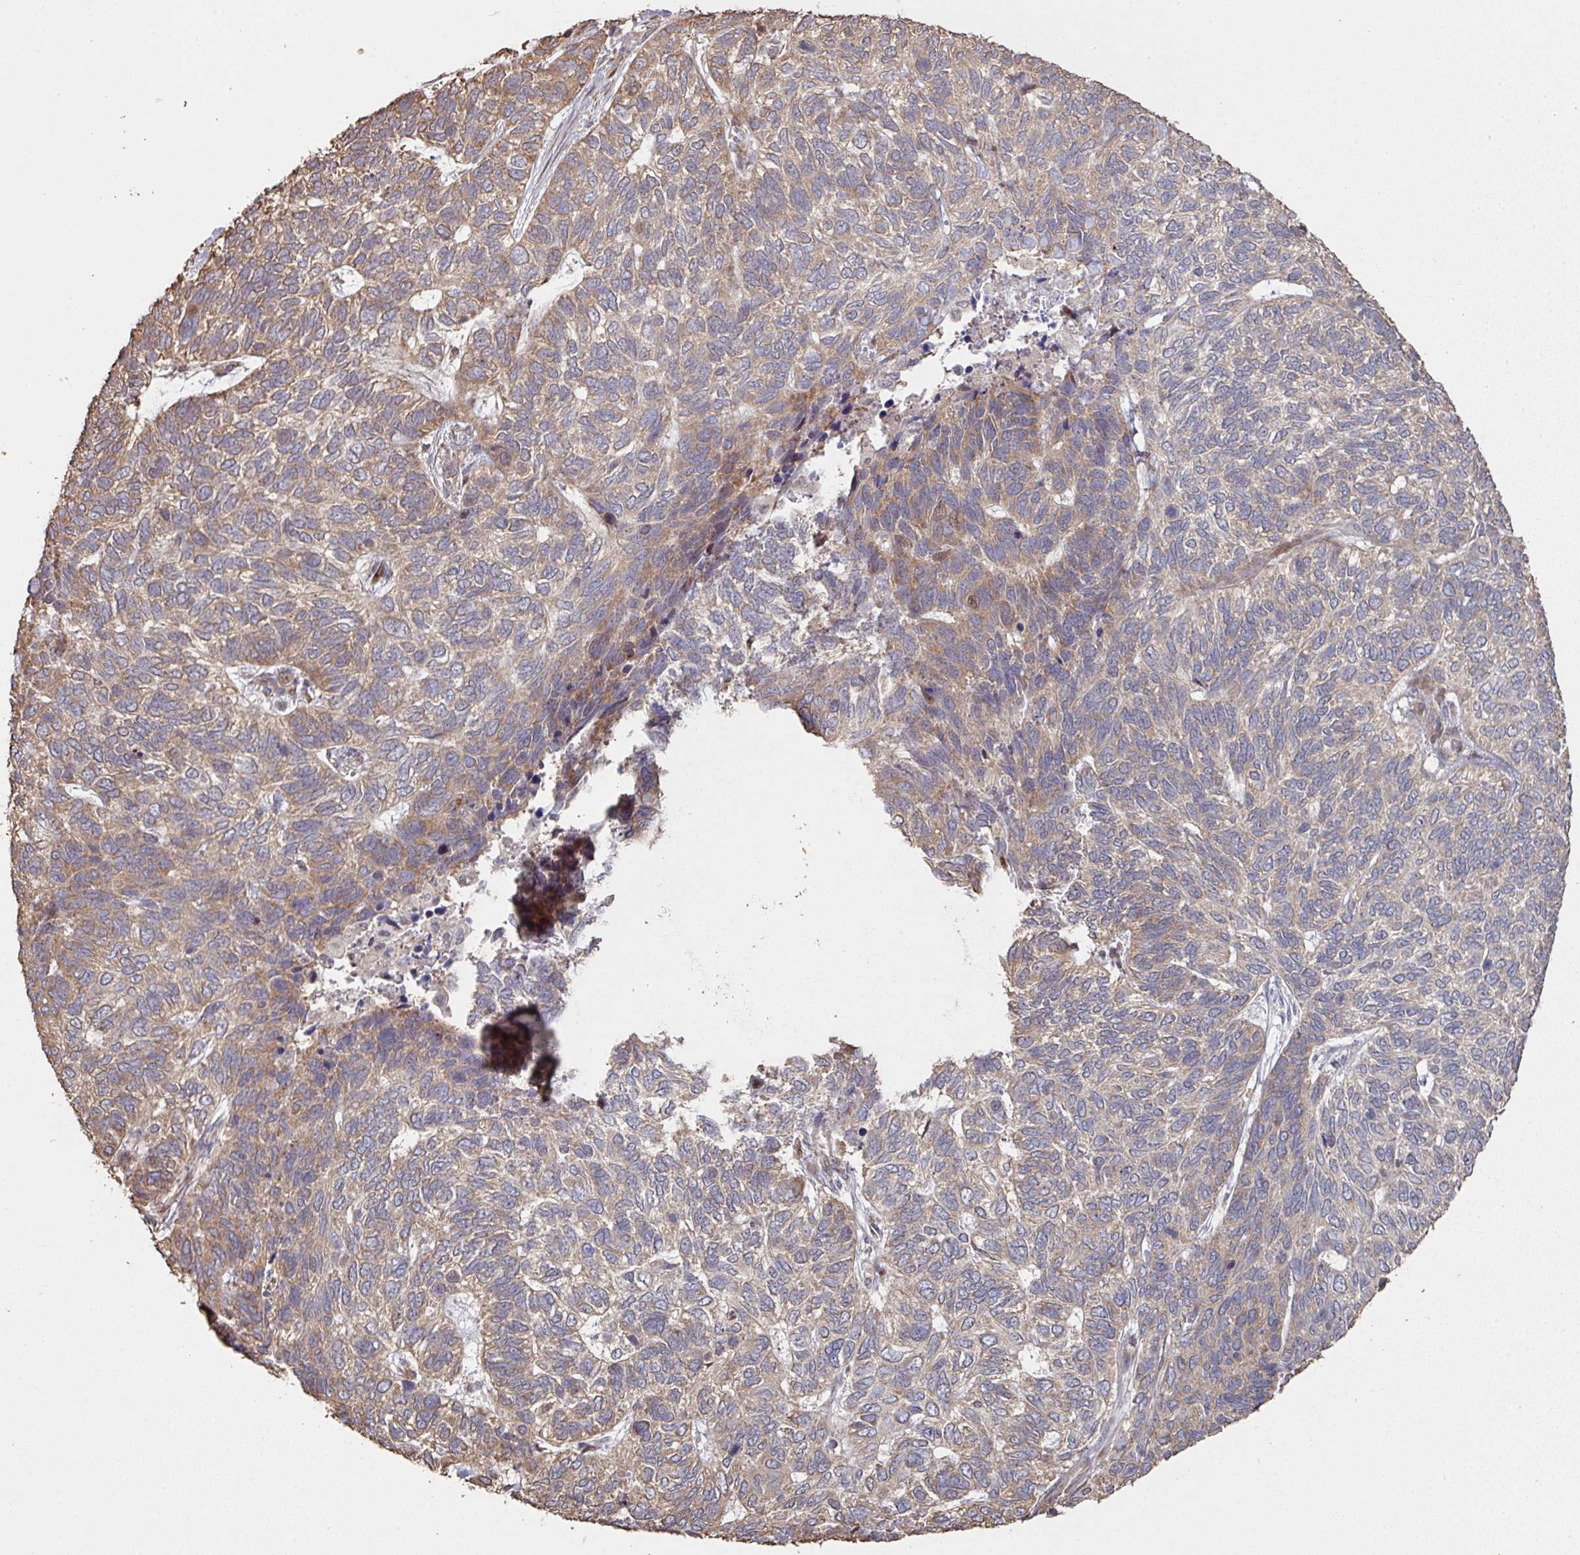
{"staining": {"intensity": "moderate", "quantity": "25%-75%", "location": "cytoplasmic/membranous"}, "tissue": "skin cancer", "cell_type": "Tumor cells", "image_type": "cancer", "snomed": [{"axis": "morphology", "description": "Basal cell carcinoma"}, {"axis": "topography", "description": "Skin"}], "caption": "Immunohistochemistry of basal cell carcinoma (skin) shows medium levels of moderate cytoplasmic/membranous positivity in about 25%-75% of tumor cells. The staining was performed using DAB (3,3'-diaminobenzidine), with brown indicating positive protein expression. Nuclei are stained blue with hematoxylin.", "gene": "CA7", "patient": {"sex": "female", "age": 65}}